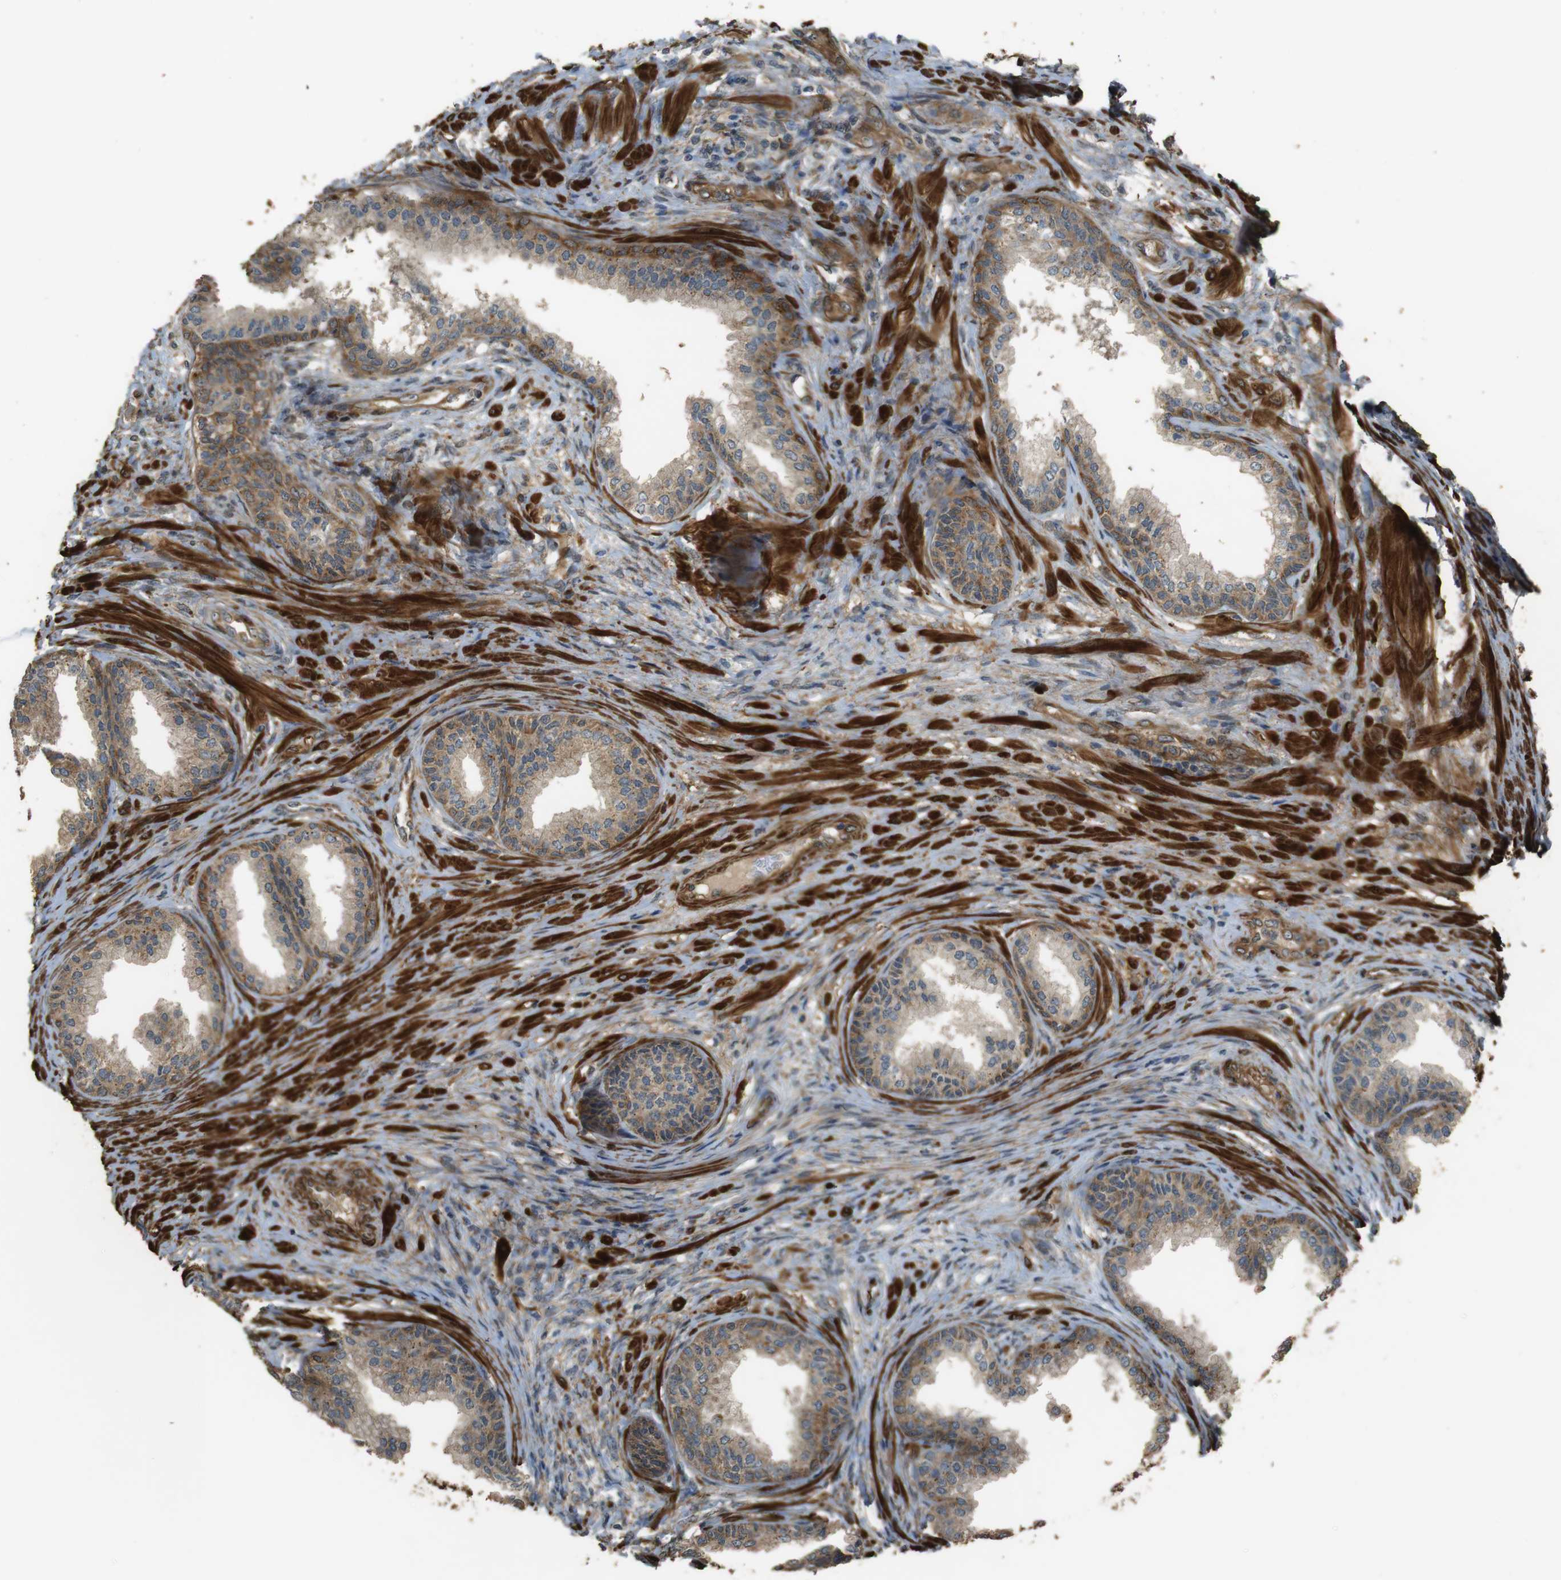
{"staining": {"intensity": "moderate", "quantity": ">75%", "location": "cytoplasmic/membranous"}, "tissue": "prostate", "cell_type": "Glandular cells", "image_type": "normal", "snomed": [{"axis": "morphology", "description": "Normal tissue, NOS"}, {"axis": "topography", "description": "Prostate"}], "caption": "Moderate cytoplasmic/membranous positivity is identified in approximately >75% of glandular cells in benign prostate.", "gene": "MSRB3", "patient": {"sex": "male", "age": 76}}